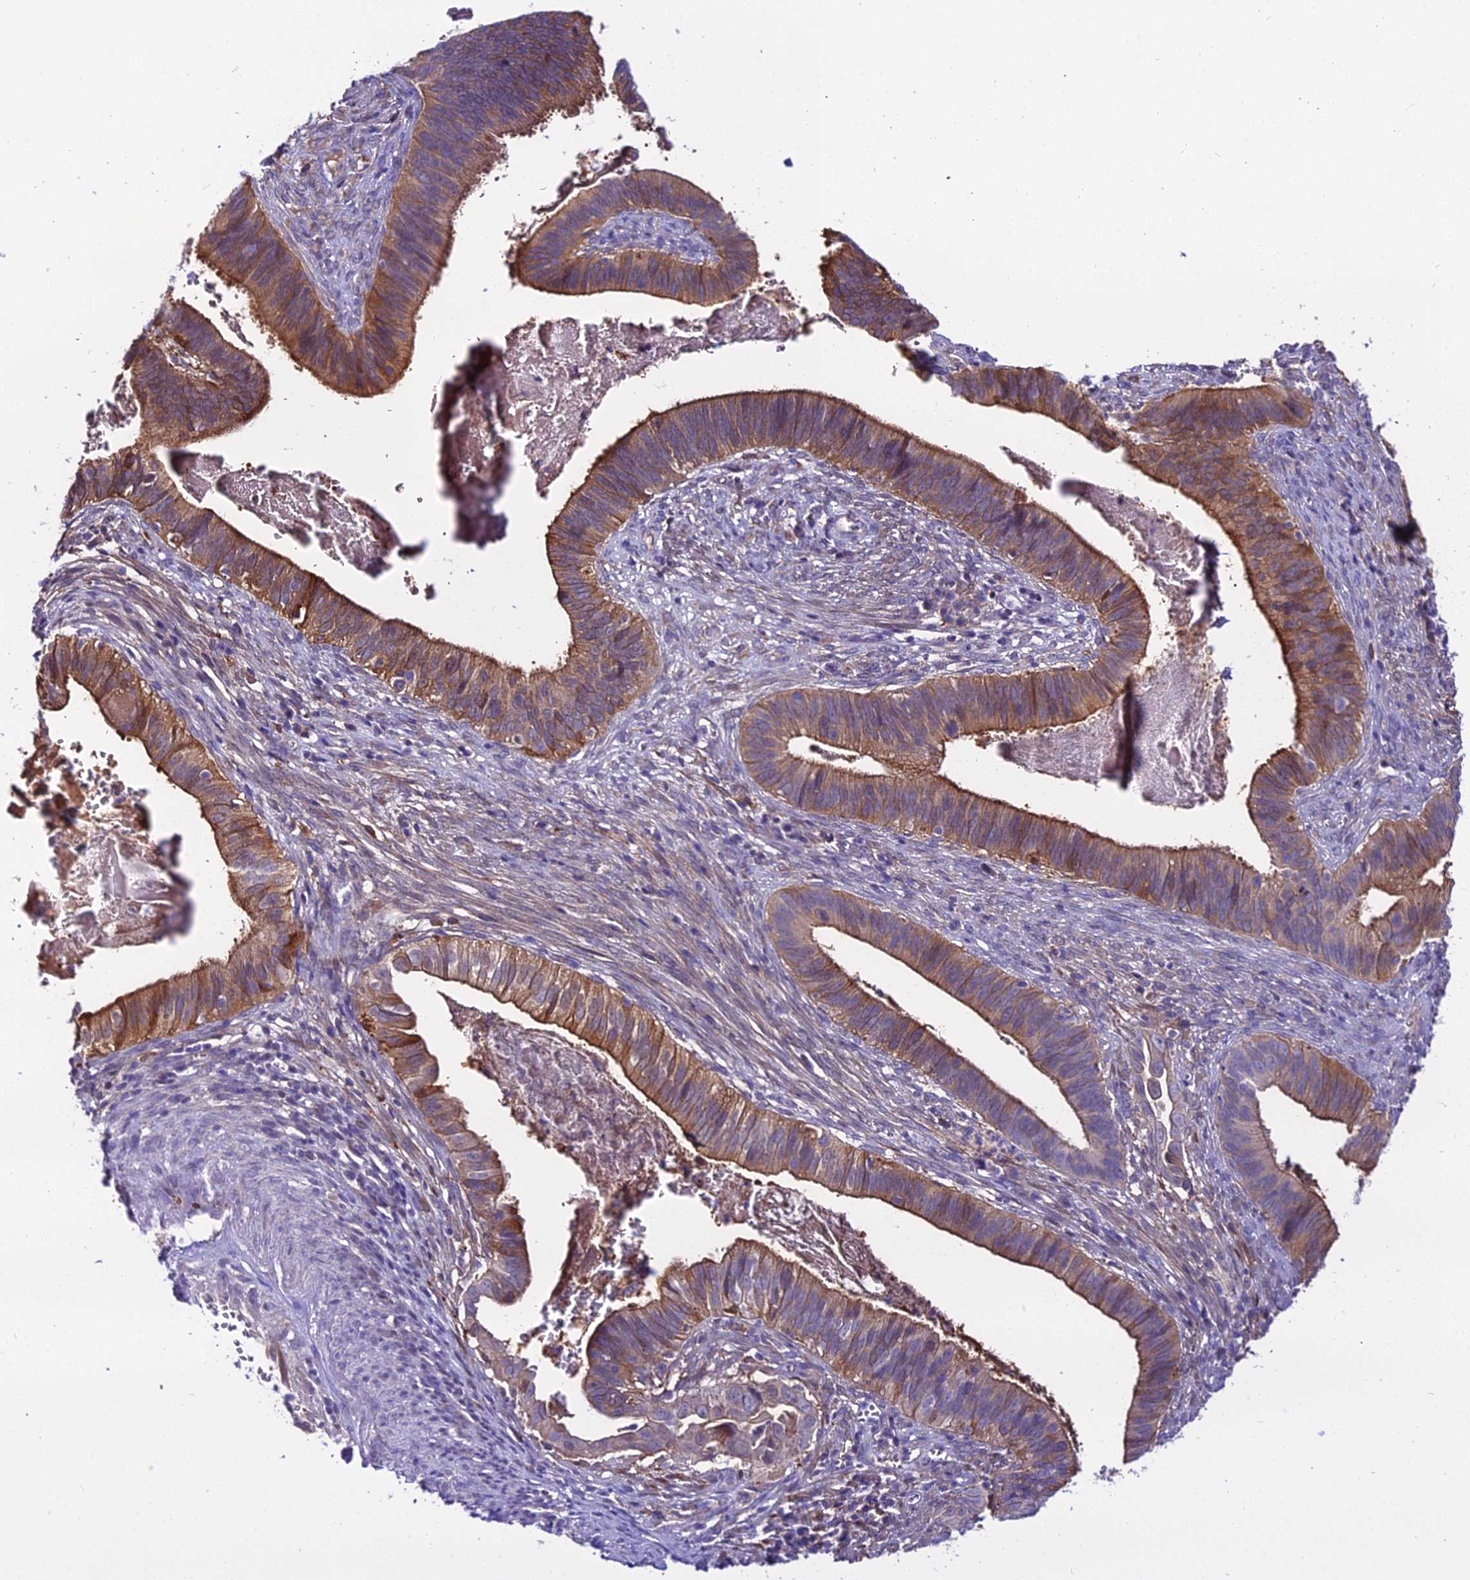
{"staining": {"intensity": "moderate", "quantity": ">75%", "location": "cytoplasmic/membranous"}, "tissue": "cervical cancer", "cell_type": "Tumor cells", "image_type": "cancer", "snomed": [{"axis": "morphology", "description": "Adenocarcinoma, NOS"}, {"axis": "topography", "description": "Cervix"}], "caption": "Protein analysis of cervical cancer tissue demonstrates moderate cytoplasmic/membranous positivity in about >75% of tumor cells.", "gene": "MB21D2", "patient": {"sex": "female", "age": 42}}